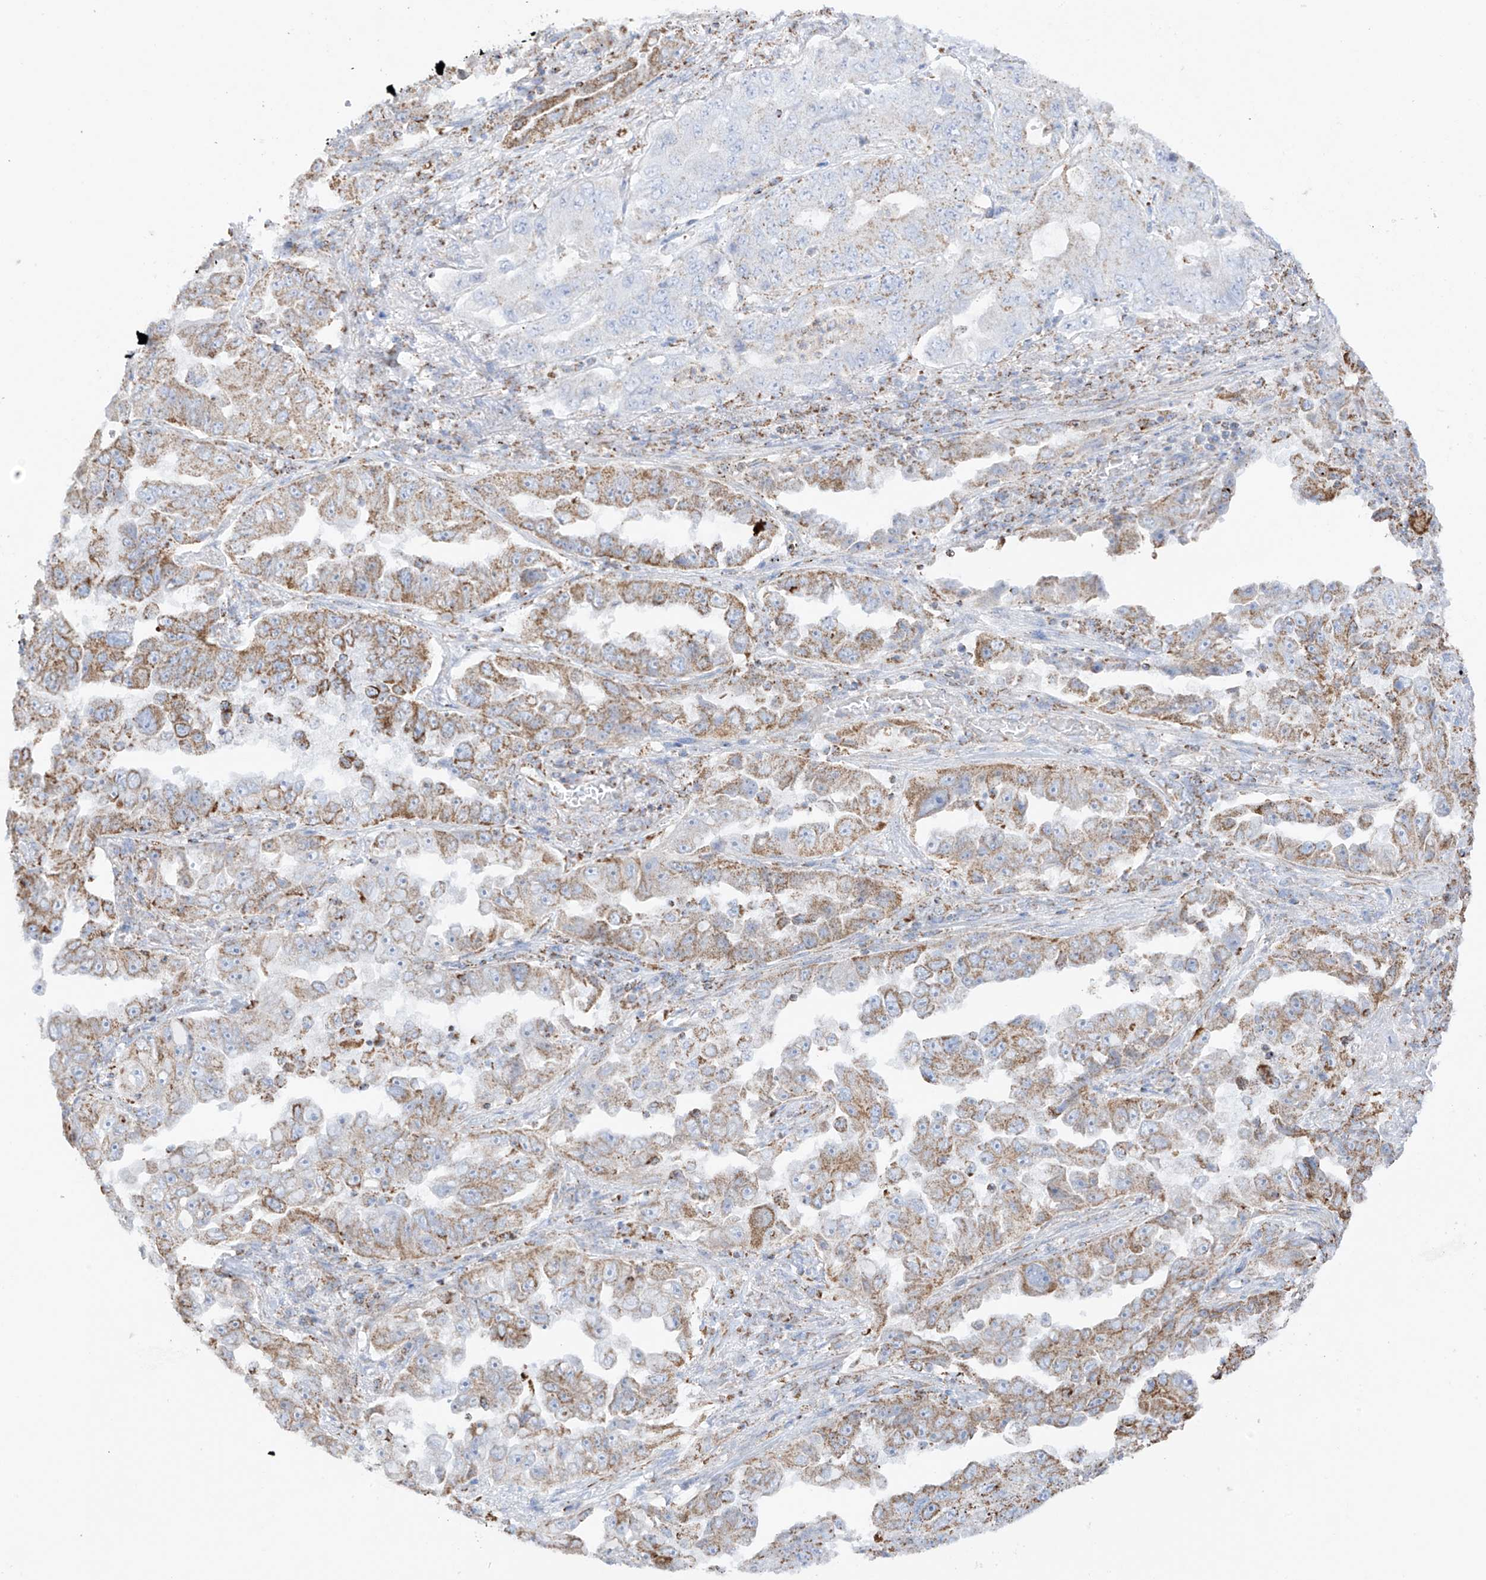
{"staining": {"intensity": "moderate", "quantity": ">75%", "location": "cytoplasmic/membranous"}, "tissue": "lung cancer", "cell_type": "Tumor cells", "image_type": "cancer", "snomed": [{"axis": "morphology", "description": "Adenocarcinoma, NOS"}, {"axis": "topography", "description": "Lung"}], "caption": "A medium amount of moderate cytoplasmic/membranous positivity is appreciated in about >75% of tumor cells in adenocarcinoma (lung) tissue.", "gene": "XKR3", "patient": {"sex": "female", "age": 51}}